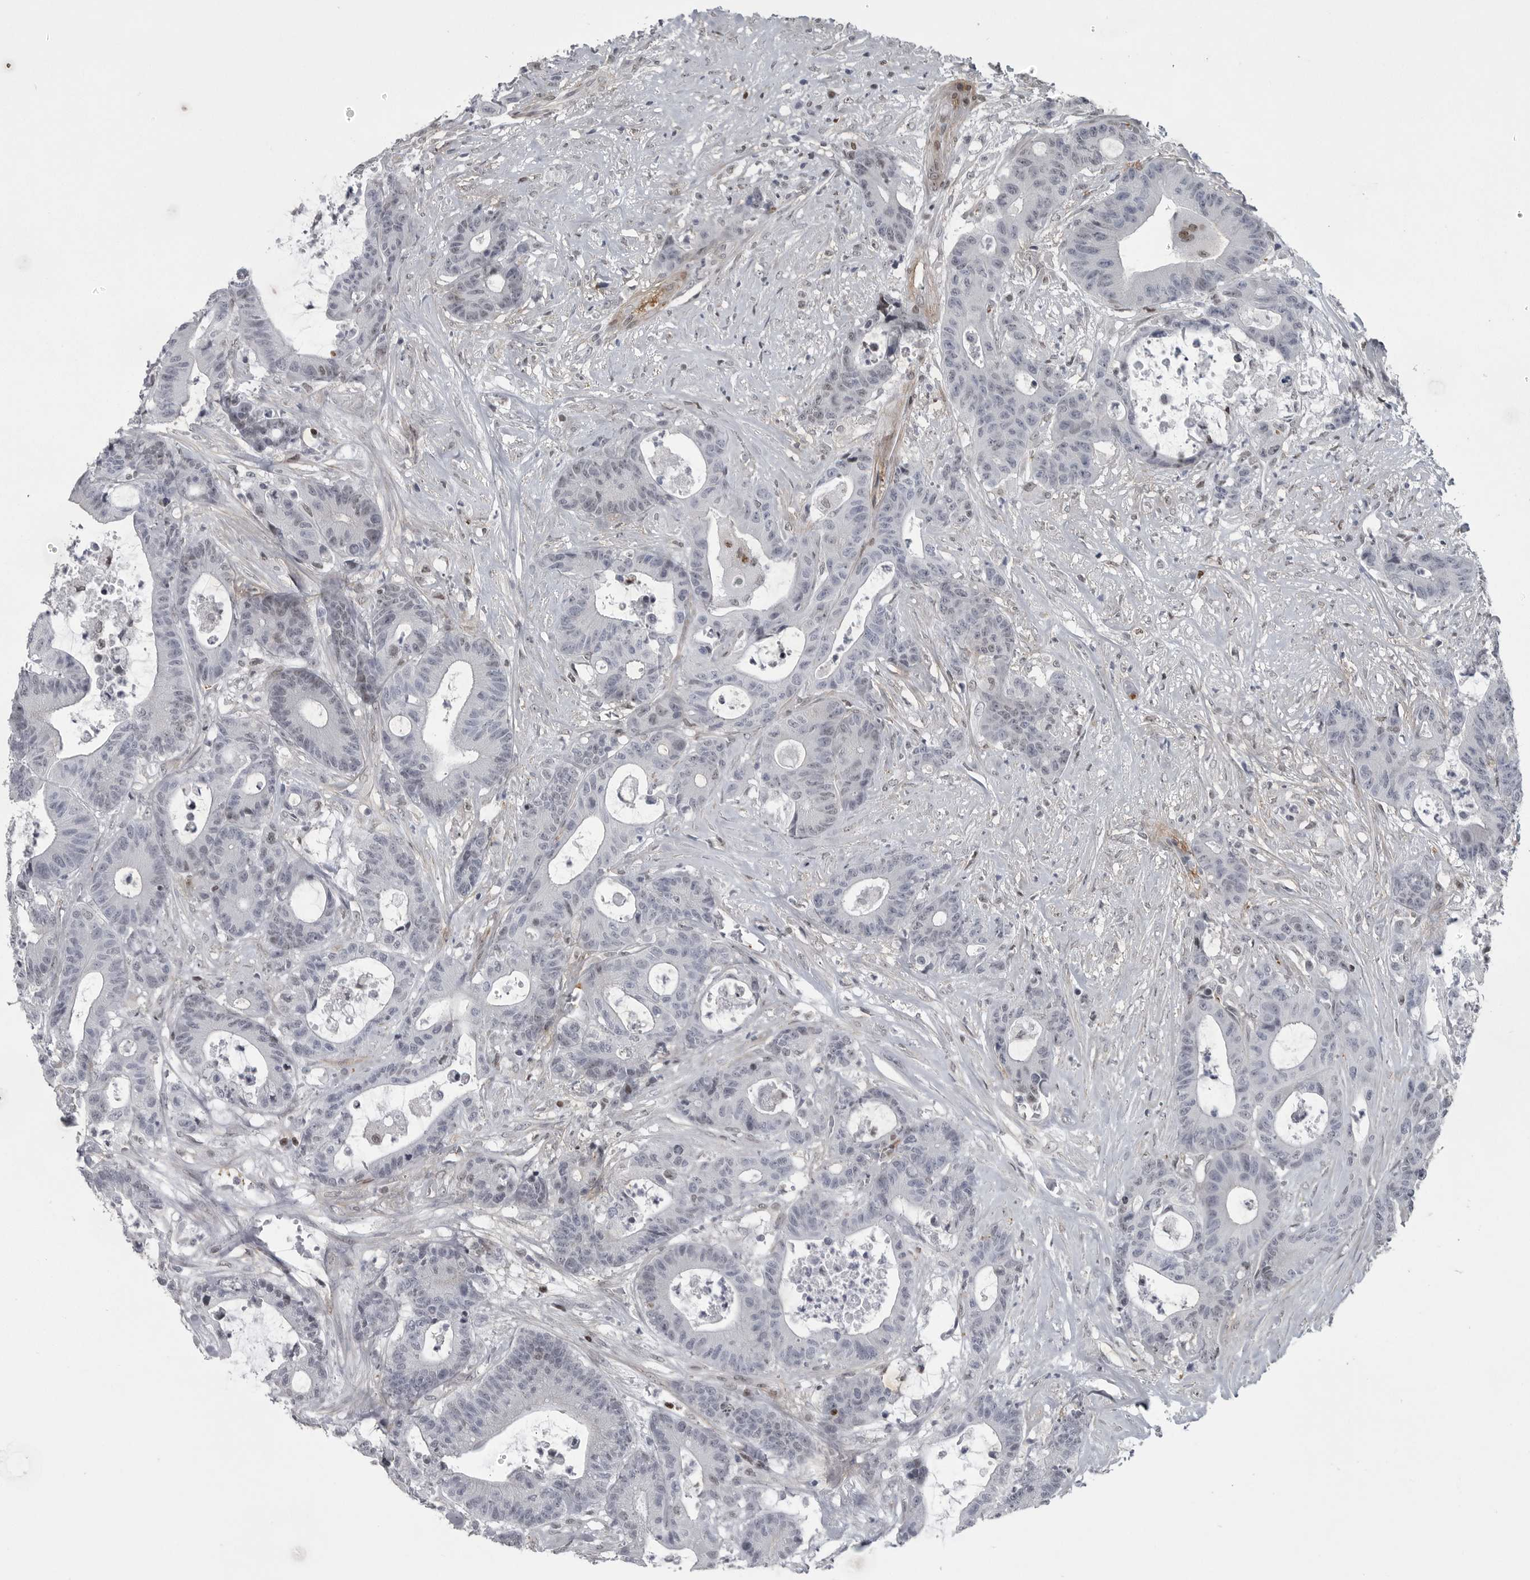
{"staining": {"intensity": "negative", "quantity": "none", "location": "none"}, "tissue": "colorectal cancer", "cell_type": "Tumor cells", "image_type": "cancer", "snomed": [{"axis": "morphology", "description": "Adenocarcinoma, NOS"}, {"axis": "topography", "description": "Colon"}], "caption": "Protein analysis of colorectal cancer exhibits no significant positivity in tumor cells. The staining was performed using DAB (3,3'-diaminobenzidine) to visualize the protein expression in brown, while the nuclei were stained in blue with hematoxylin (Magnification: 20x).", "gene": "HMGN3", "patient": {"sex": "female", "age": 84}}